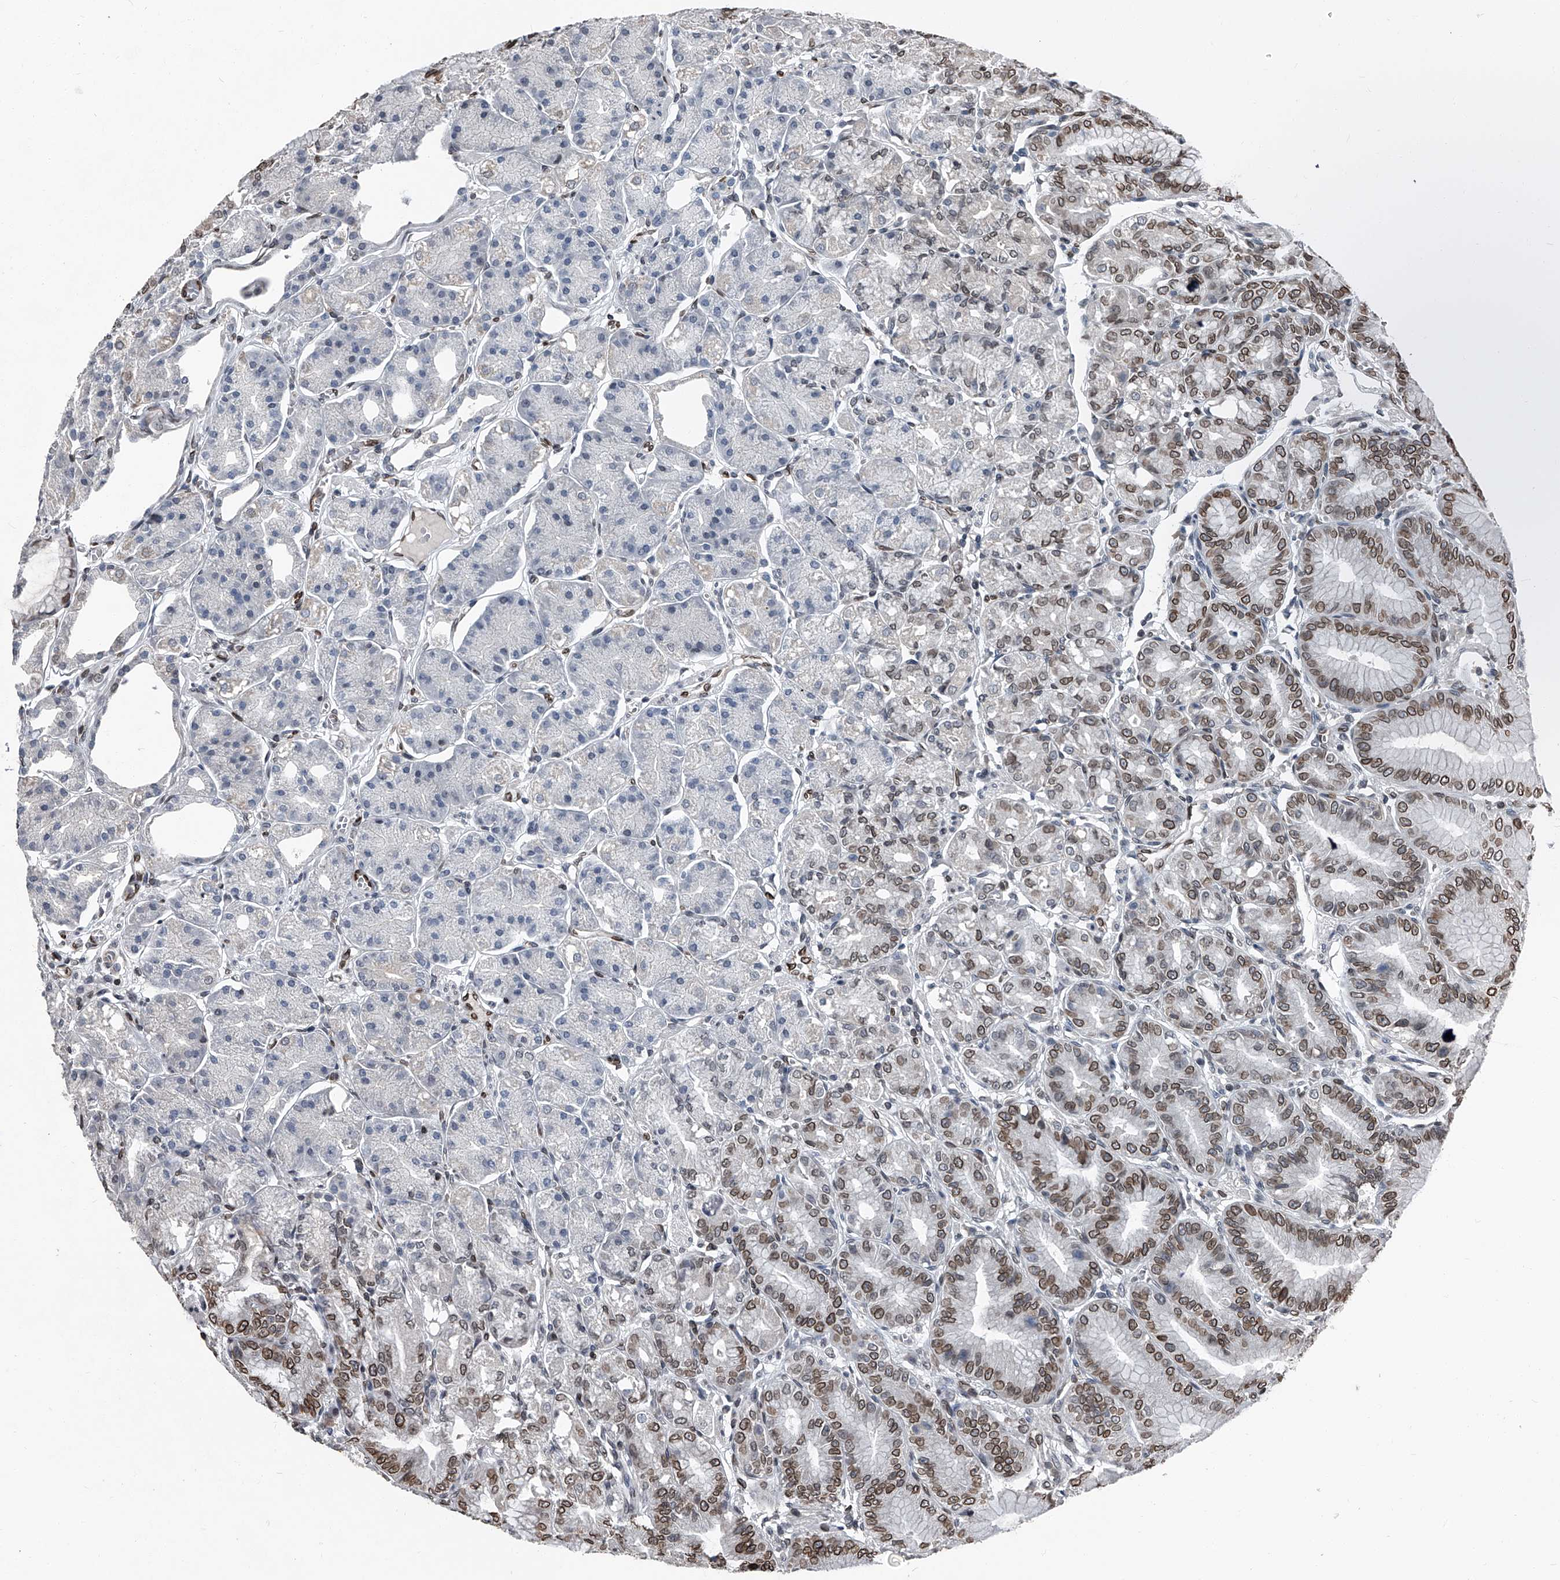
{"staining": {"intensity": "moderate", "quantity": "25%-75%", "location": "cytoplasmic/membranous,nuclear"}, "tissue": "stomach", "cell_type": "Glandular cells", "image_type": "normal", "snomed": [{"axis": "morphology", "description": "Normal tissue, NOS"}, {"axis": "topography", "description": "Stomach, lower"}], "caption": "Stomach stained with IHC shows moderate cytoplasmic/membranous,nuclear staining in approximately 25%-75% of glandular cells.", "gene": "PHF20", "patient": {"sex": "male", "age": 71}}